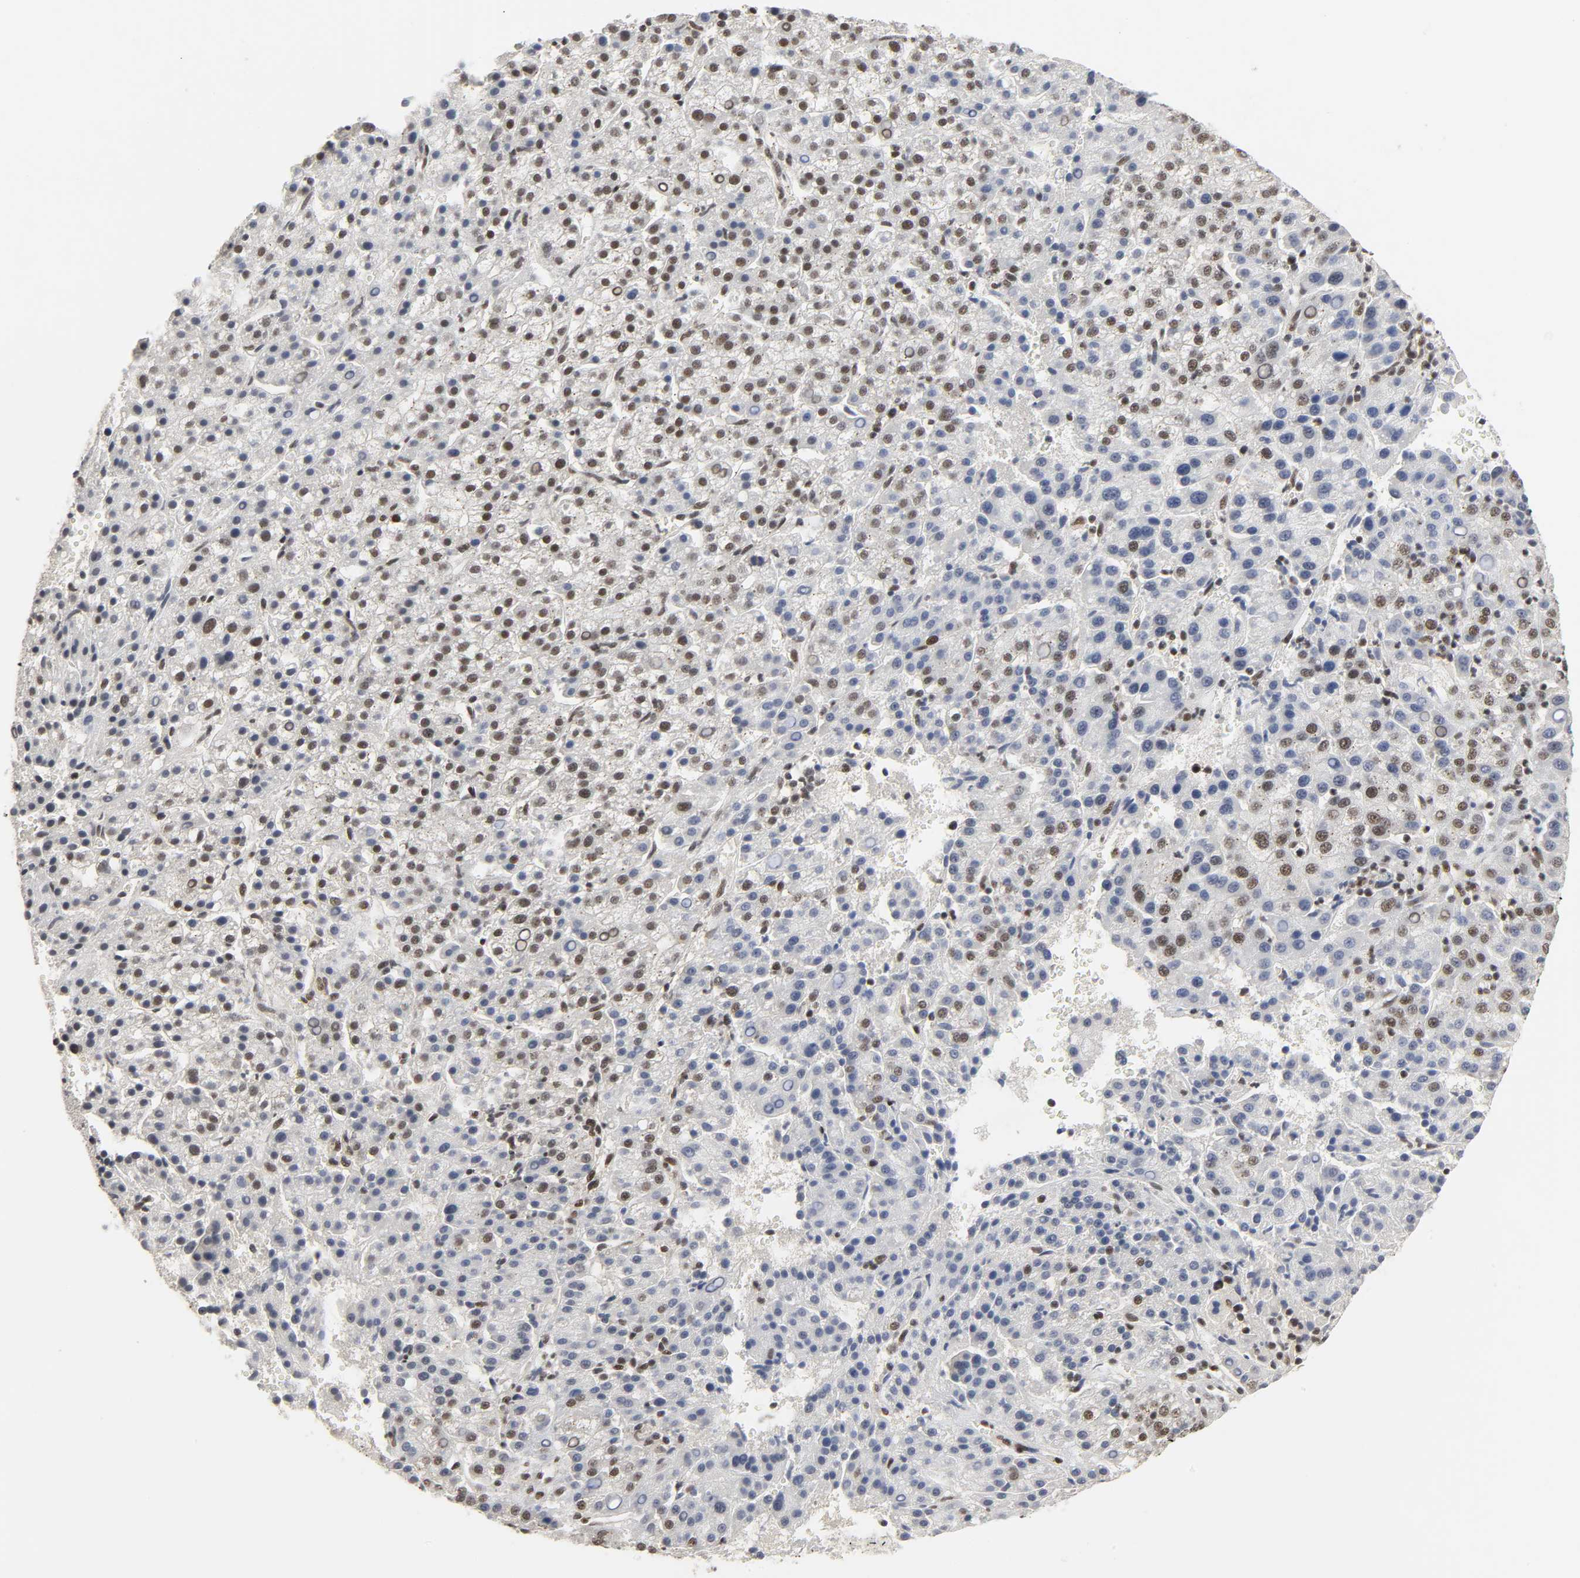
{"staining": {"intensity": "moderate", "quantity": "25%-75%", "location": "nuclear"}, "tissue": "liver cancer", "cell_type": "Tumor cells", "image_type": "cancer", "snomed": [{"axis": "morphology", "description": "Carcinoma, Hepatocellular, NOS"}, {"axis": "topography", "description": "Liver"}], "caption": "Immunohistochemical staining of human liver cancer (hepatocellular carcinoma) shows medium levels of moderate nuclear staining in about 25%-75% of tumor cells. (brown staining indicates protein expression, while blue staining denotes nuclei).", "gene": "NCOA6", "patient": {"sex": "female", "age": 58}}